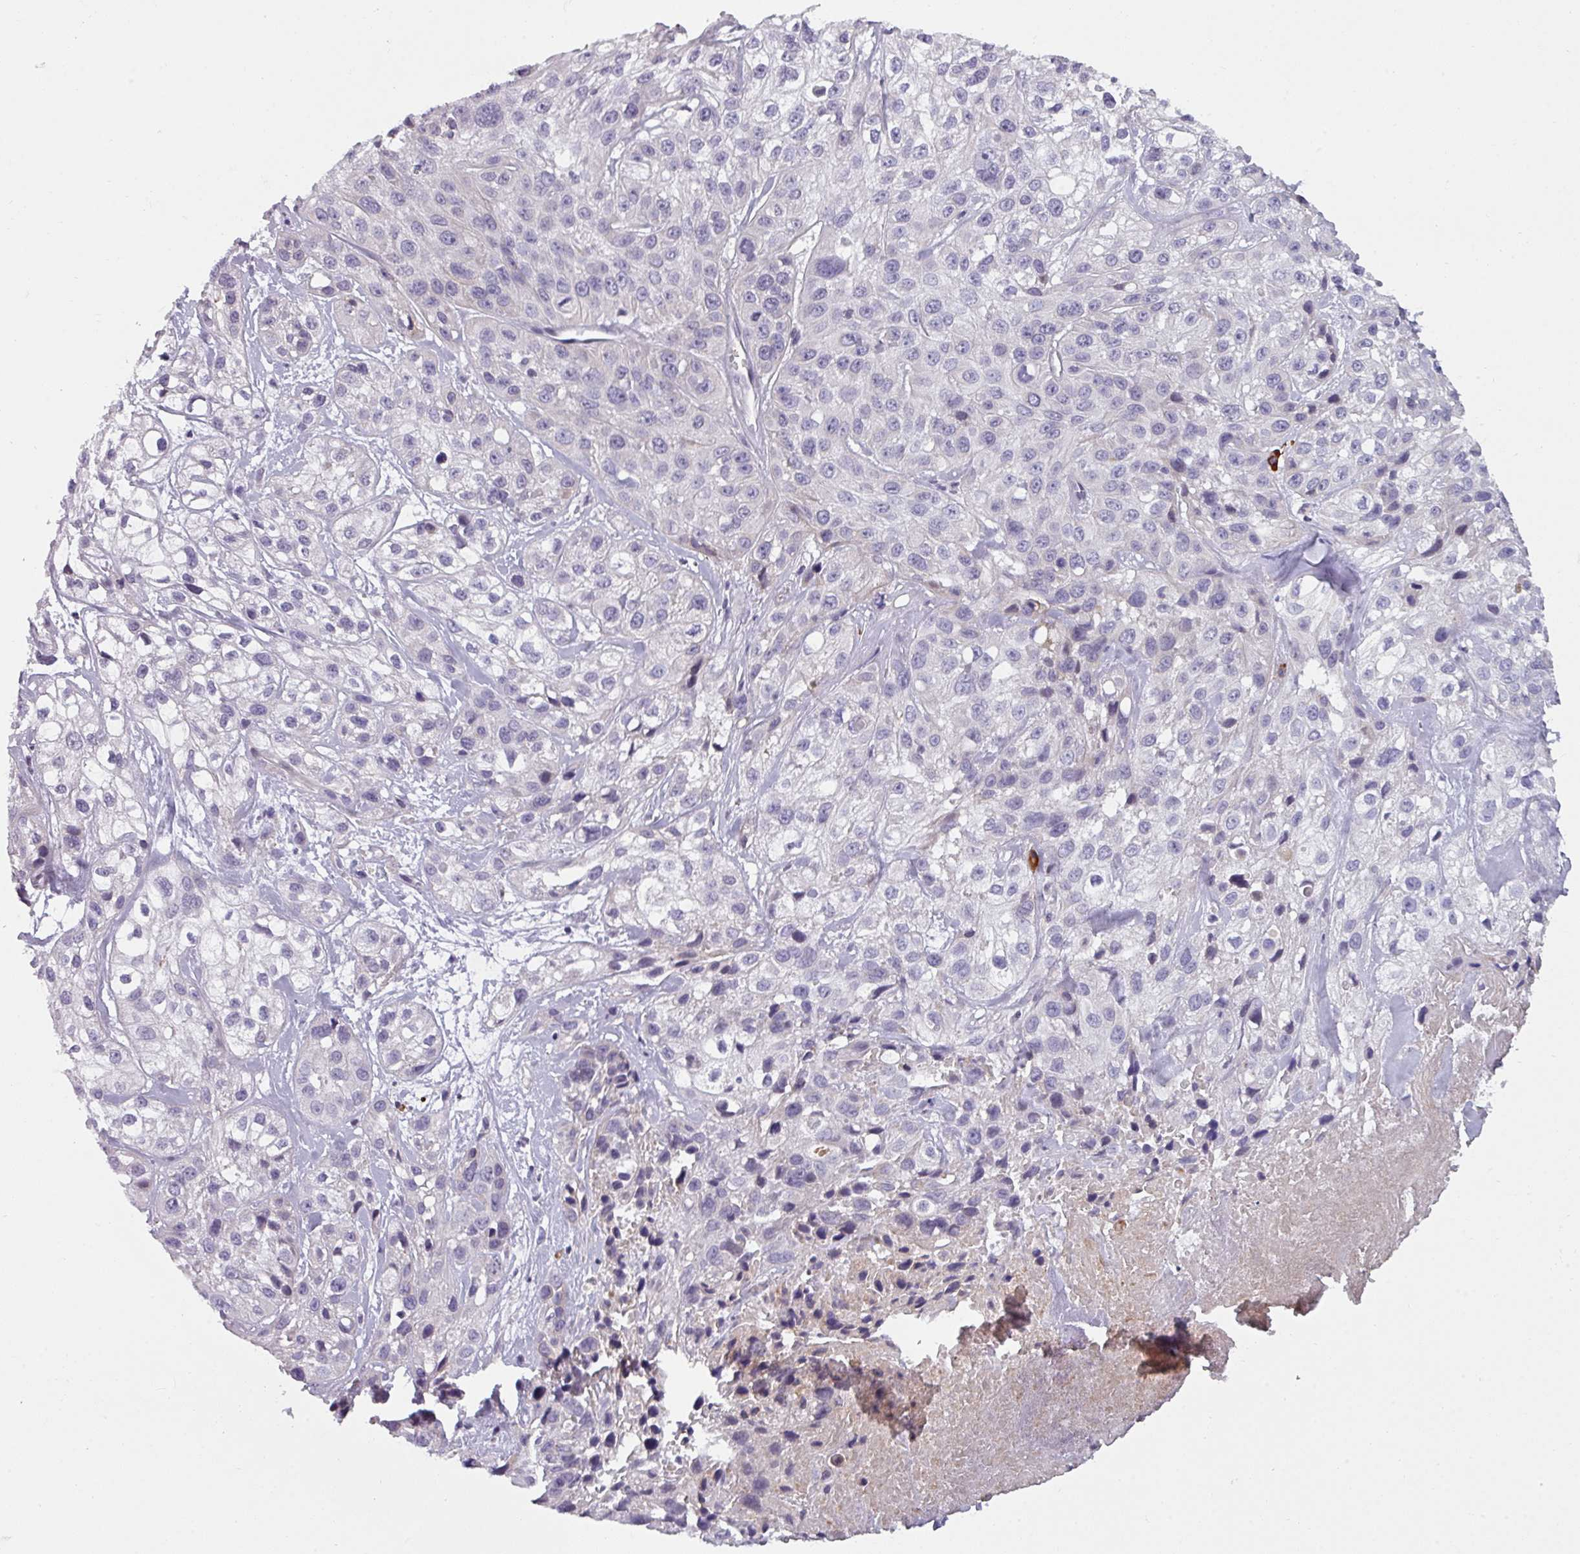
{"staining": {"intensity": "negative", "quantity": "none", "location": "none"}, "tissue": "skin cancer", "cell_type": "Tumor cells", "image_type": "cancer", "snomed": [{"axis": "morphology", "description": "Squamous cell carcinoma, NOS"}, {"axis": "topography", "description": "Skin"}], "caption": "High magnification brightfield microscopy of skin cancer stained with DAB (3,3'-diaminobenzidine) (brown) and counterstained with hematoxylin (blue): tumor cells show no significant positivity.", "gene": "C2orf68", "patient": {"sex": "male", "age": 82}}